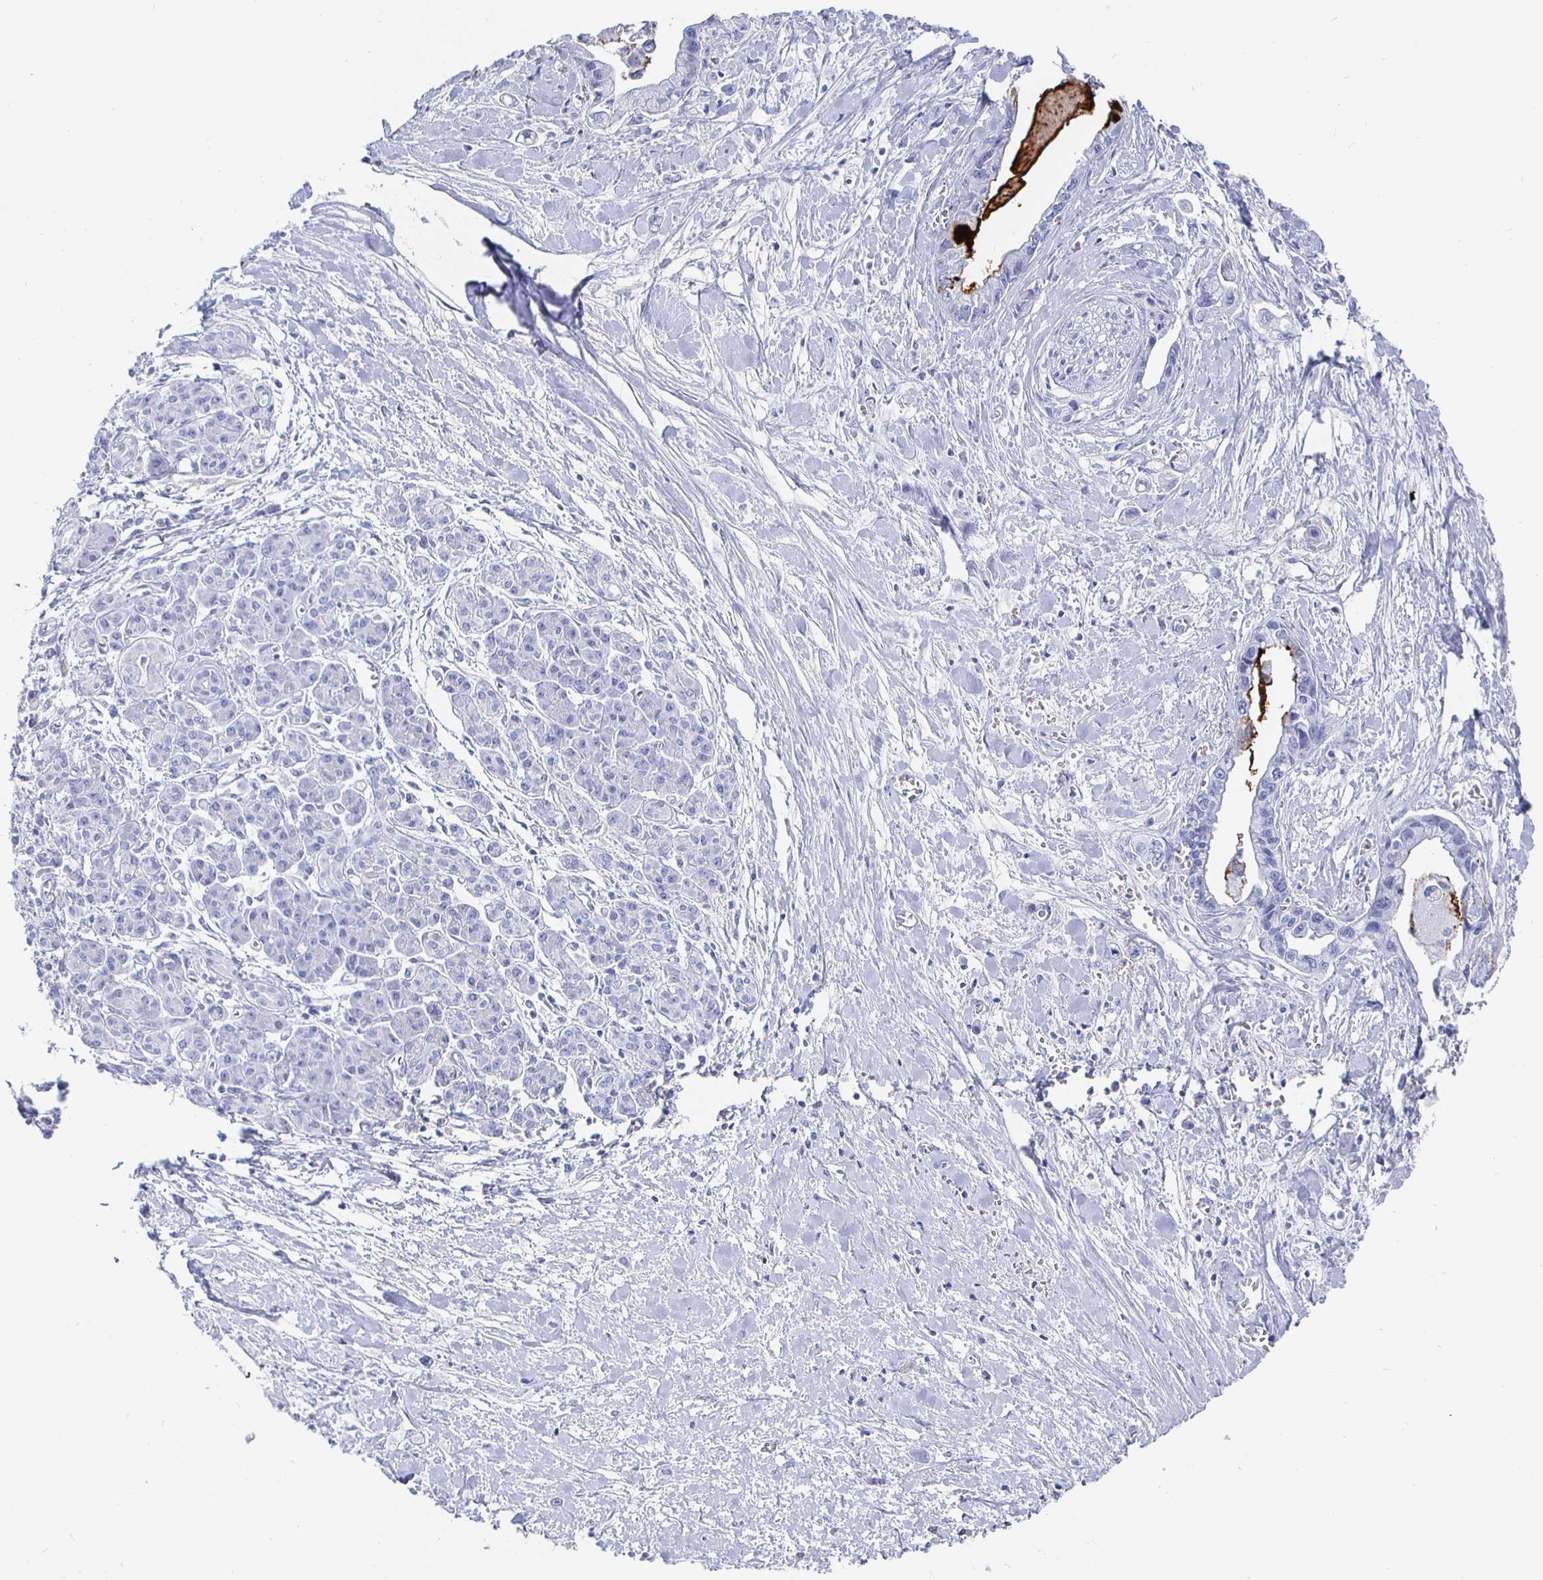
{"staining": {"intensity": "negative", "quantity": "none", "location": "none"}, "tissue": "pancreatic cancer", "cell_type": "Tumor cells", "image_type": "cancer", "snomed": [{"axis": "morphology", "description": "Adenocarcinoma, NOS"}, {"axis": "topography", "description": "Pancreas"}], "caption": "Immunohistochemical staining of pancreatic adenocarcinoma displays no significant expression in tumor cells. (IHC, brightfield microscopy, high magnification).", "gene": "CLCA1", "patient": {"sex": "male", "age": 61}}